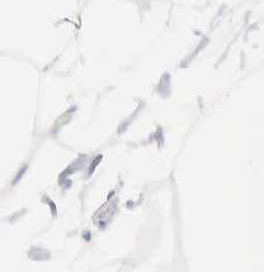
{"staining": {"intensity": "negative", "quantity": "none", "location": "none"}, "tissue": "adipose tissue", "cell_type": "Adipocytes", "image_type": "normal", "snomed": [{"axis": "morphology", "description": "Normal tissue, NOS"}, {"axis": "morphology", "description": "Duct carcinoma"}, {"axis": "topography", "description": "Breast"}, {"axis": "topography", "description": "Adipose tissue"}], "caption": "Adipocytes show no significant expression in benign adipose tissue. Nuclei are stained in blue.", "gene": "KRT10", "patient": {"sex": "female", "age": 37}}